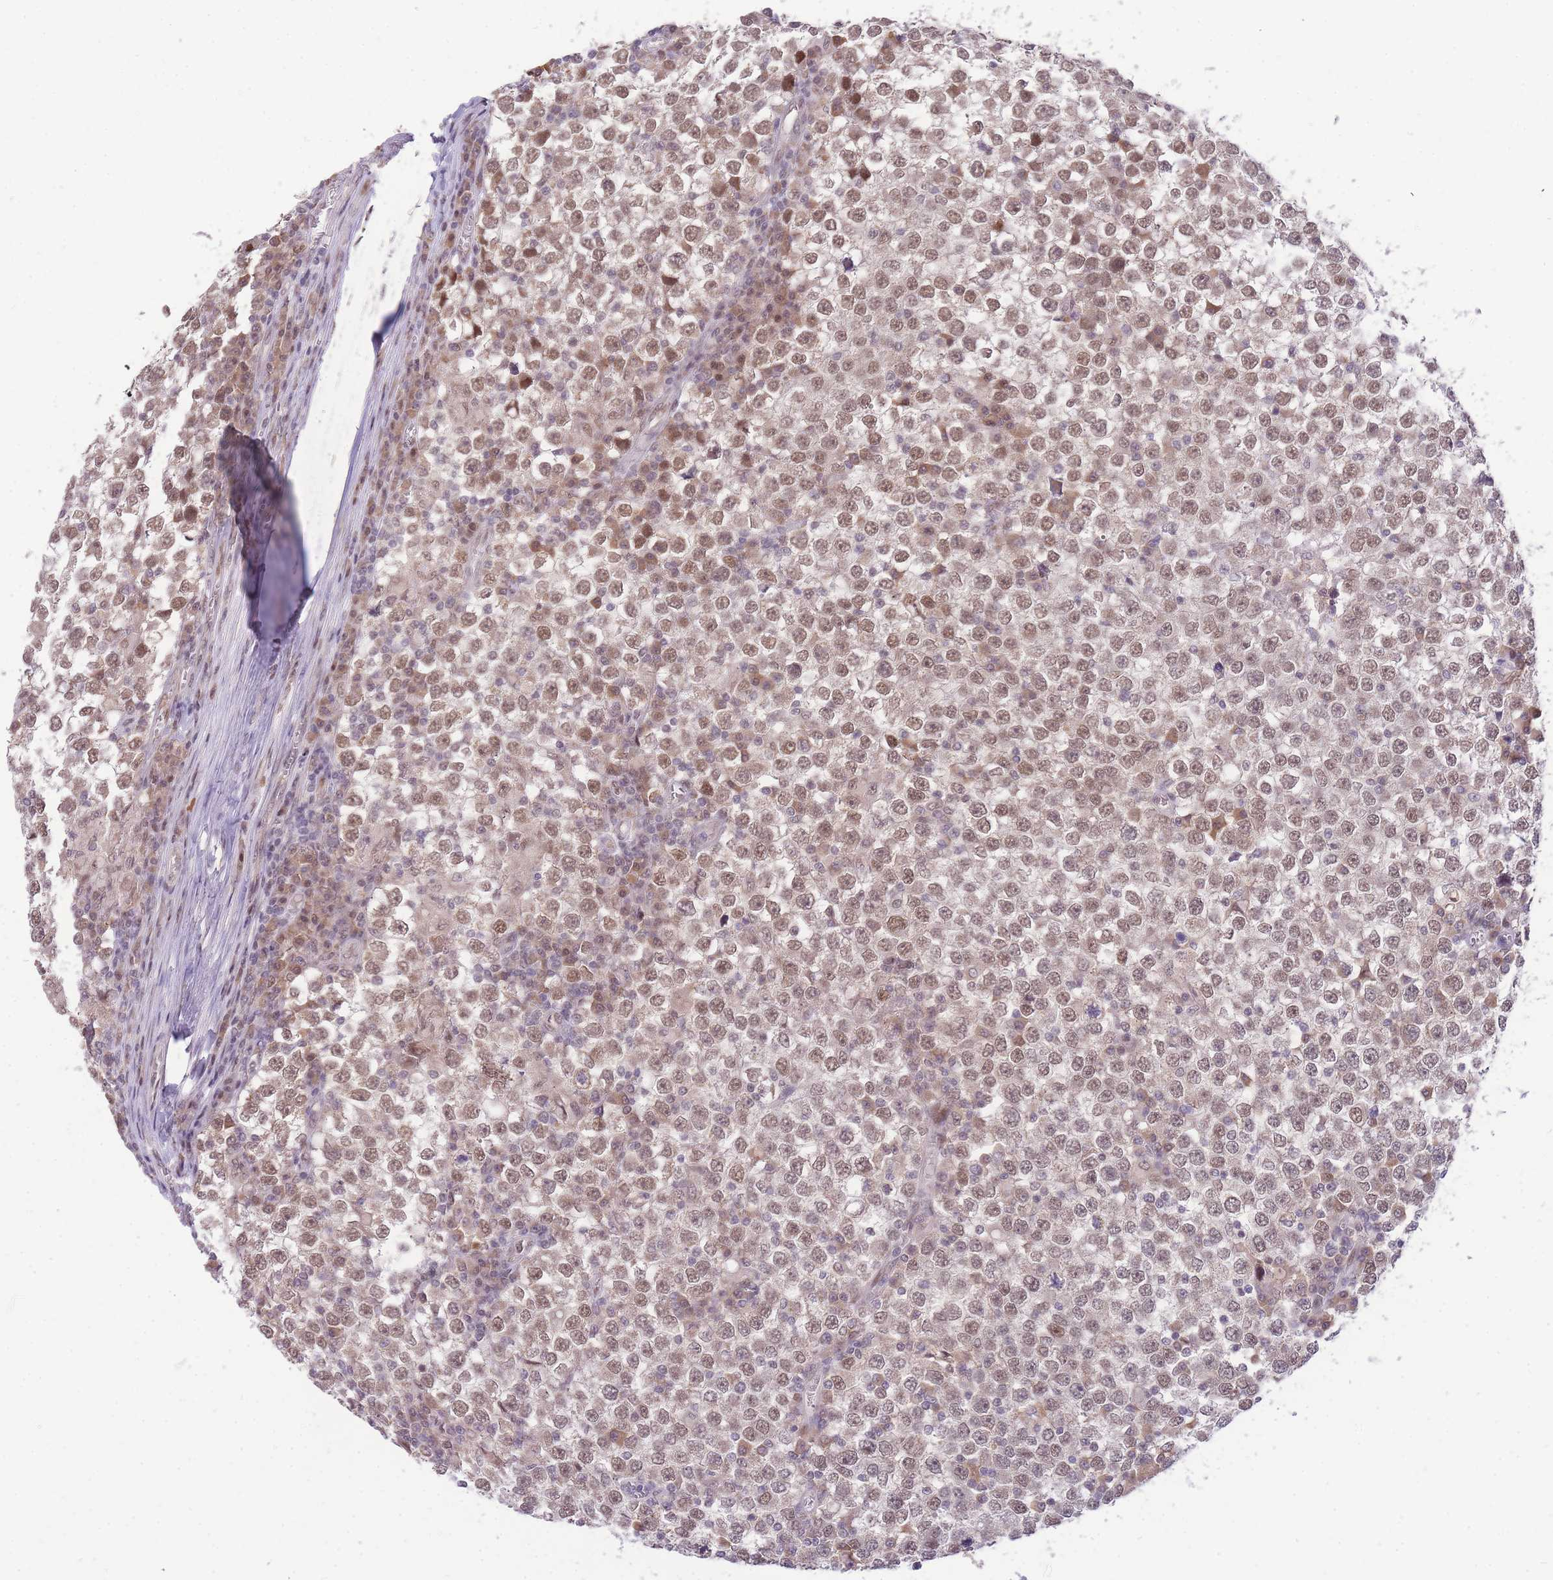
{"staining": {"intensity": "moderate", "quantity": ">75%", "location": "cytoplasmic/membranous,nuclear"}, "tissue": "testis cancer", "cell_type": "Tumor cells", "image_type": "cancer", "snomed": [{"axis": "morphology", "description": "Seminoma, NOS"}, {"axis": "topography", "description": "Testis"}], "caption": "Immunohistochemical staining of human testis cancer displays medium levels of moderate cytoplasmic/membranous and nuclear expression in about >75% of tumor cells.", "gene": "PUS10", "patient": {"sex": "male", "age": 65}}